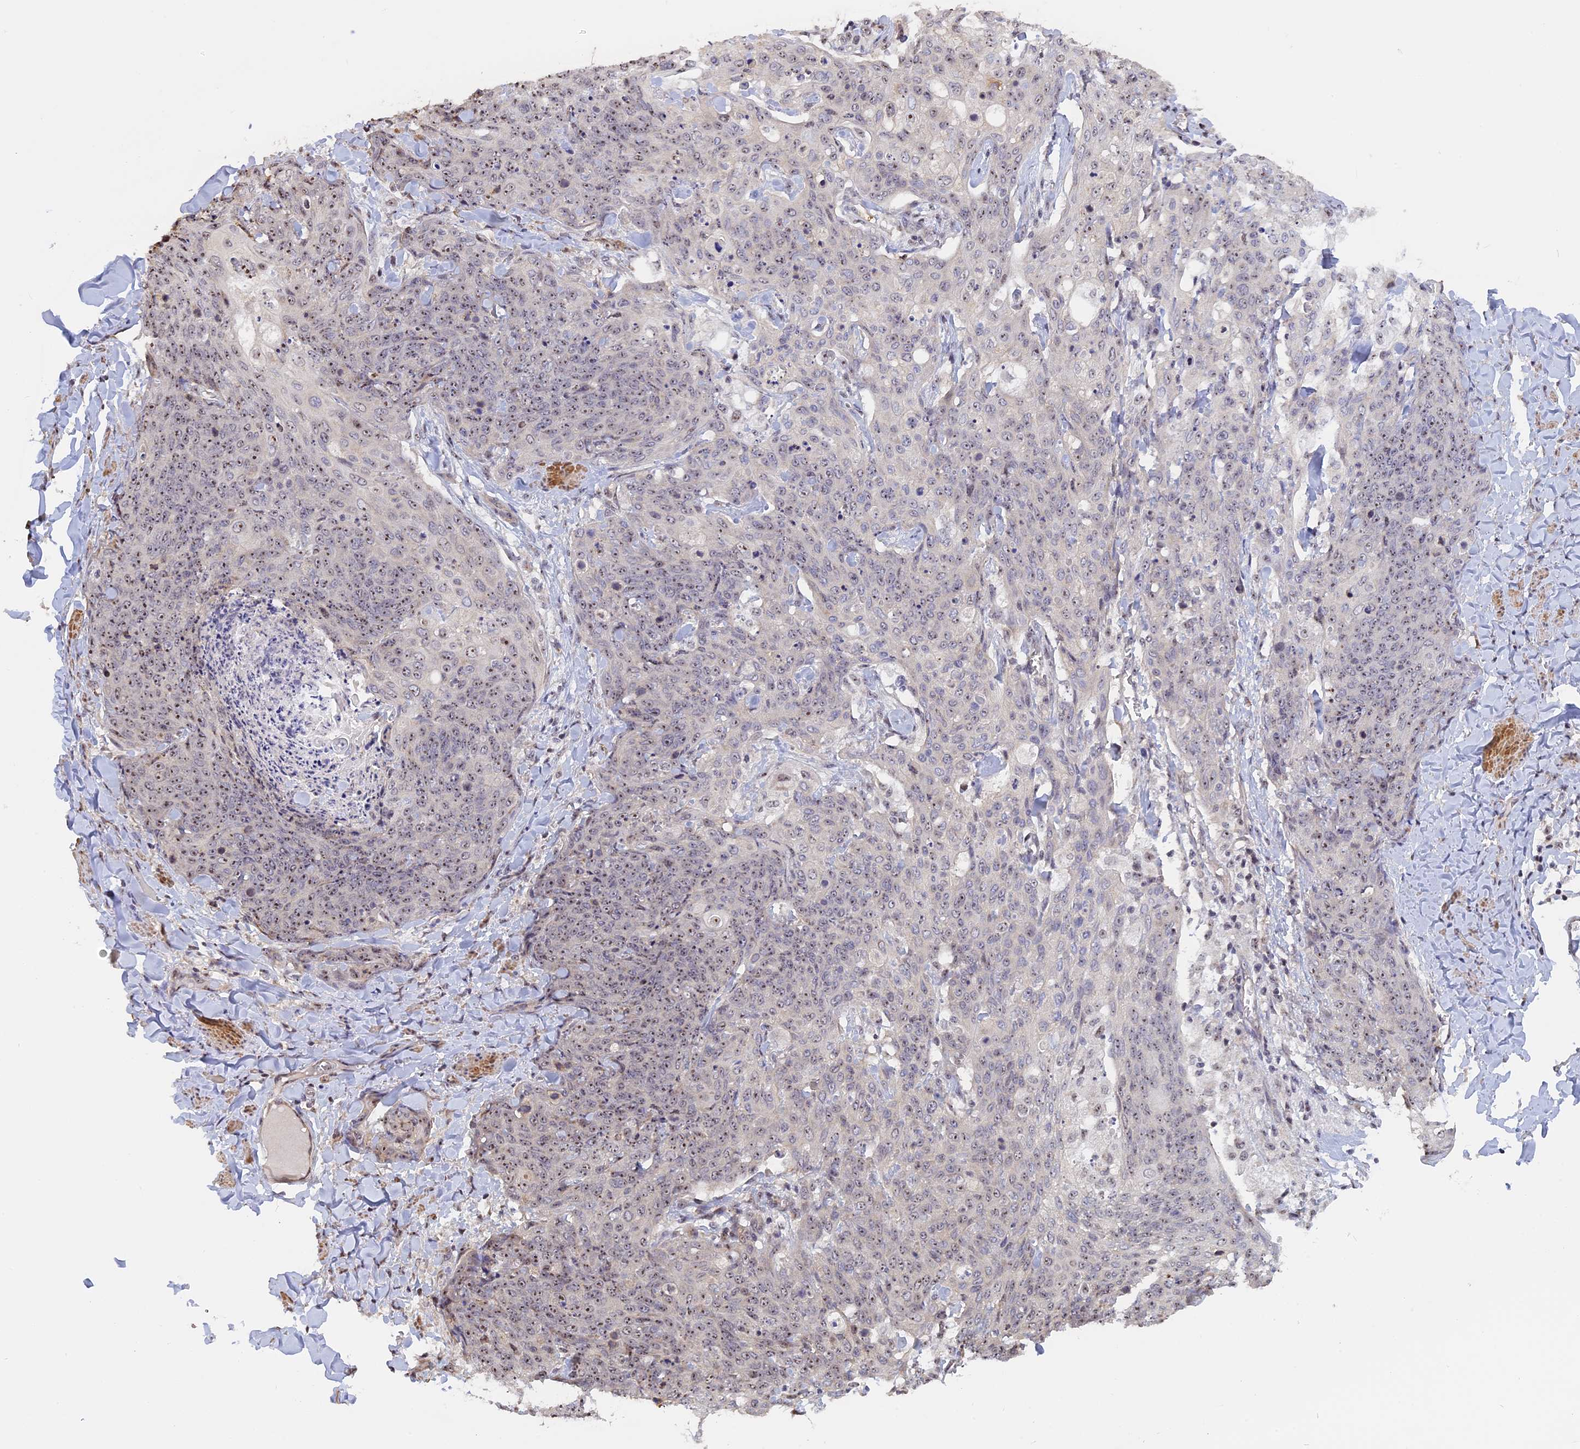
{"staining": {"intensity": "weak", "quantity": "25%-75%", "location": "nuclear"}, "tissue": "skin cancer", "cell_type": "Tumor cells", "image_type": "cancer", "snomed": [{"axis": "morphology", "description": "Squamous cell carcinoma, NOS"}, {"axis": "topography", "description": "Skin"}, {"axis": "topography", "description": "Vulva"}], "caption": "This photomicrograph displays squamous cell carcinoma (skin) stained with IHC to label a protein in brown. The nuclear of tumor cells show weak positivity for the protein. Nuclei are counter-stained blue.", "gene": "MGA", "patient": {"sex": "female", "age": 85}}